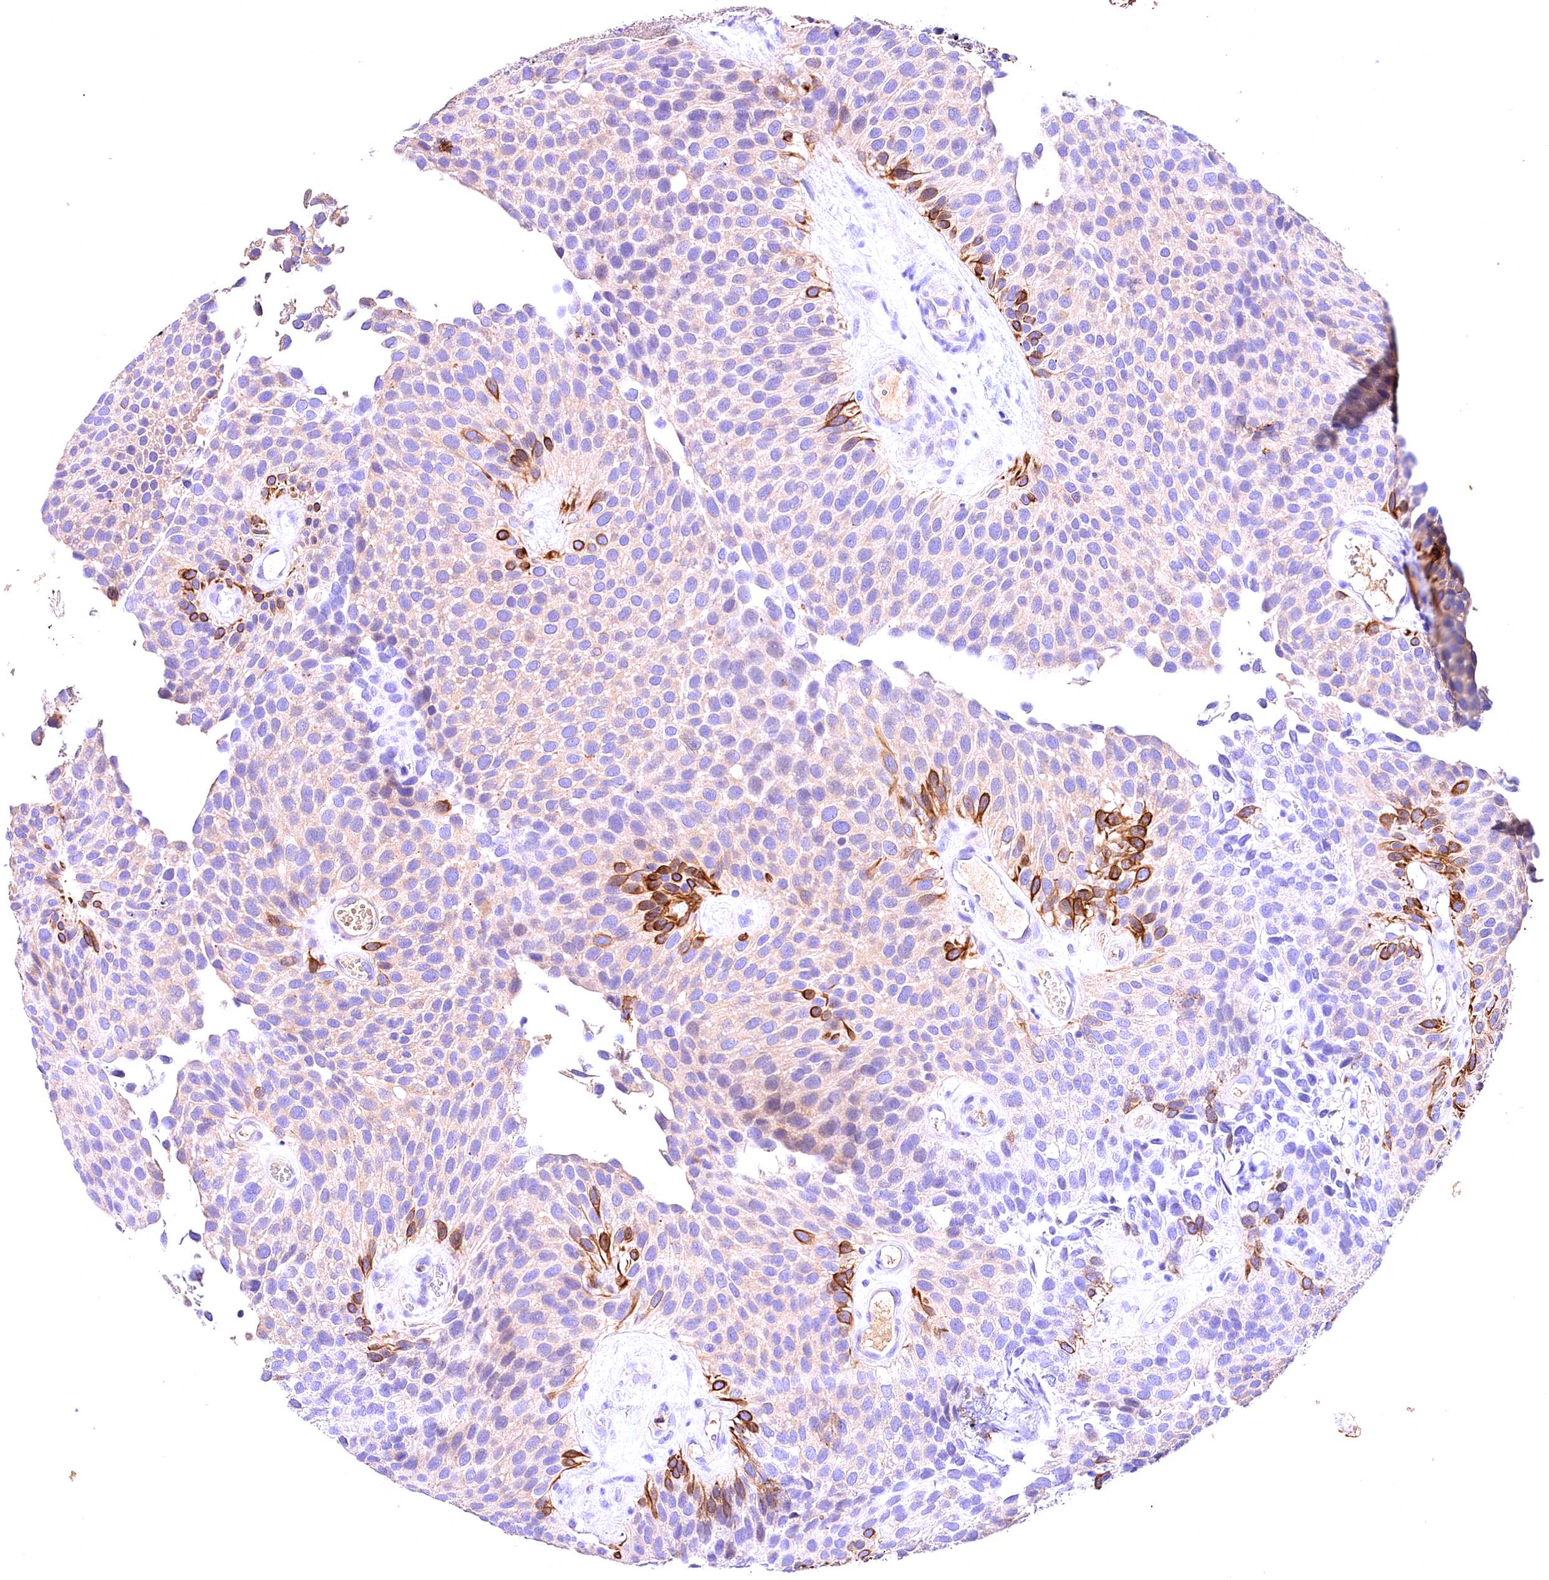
{"staining": {"intensity": "strong", "quantity": "<25%", "location": "cytoplasmic/membranous"}, "tissue": "urothelial cancer", "cell_type": "Tumor cells", "image_type": "cancer", "snomed": [{"axis": "morphology", "description": "Urothelial carcinoma, Low grade"}, {"axis": "topography", "description": "Urinary bladder"}], "caption": "A medium amount of strong cytoplasmic/membranous staining is identified in approximately <25% of tumor cells in low-grade urothelial carcinoma tissue.", "gene": "ARMC6", "patient": {"sex": "male", "age": 89}}